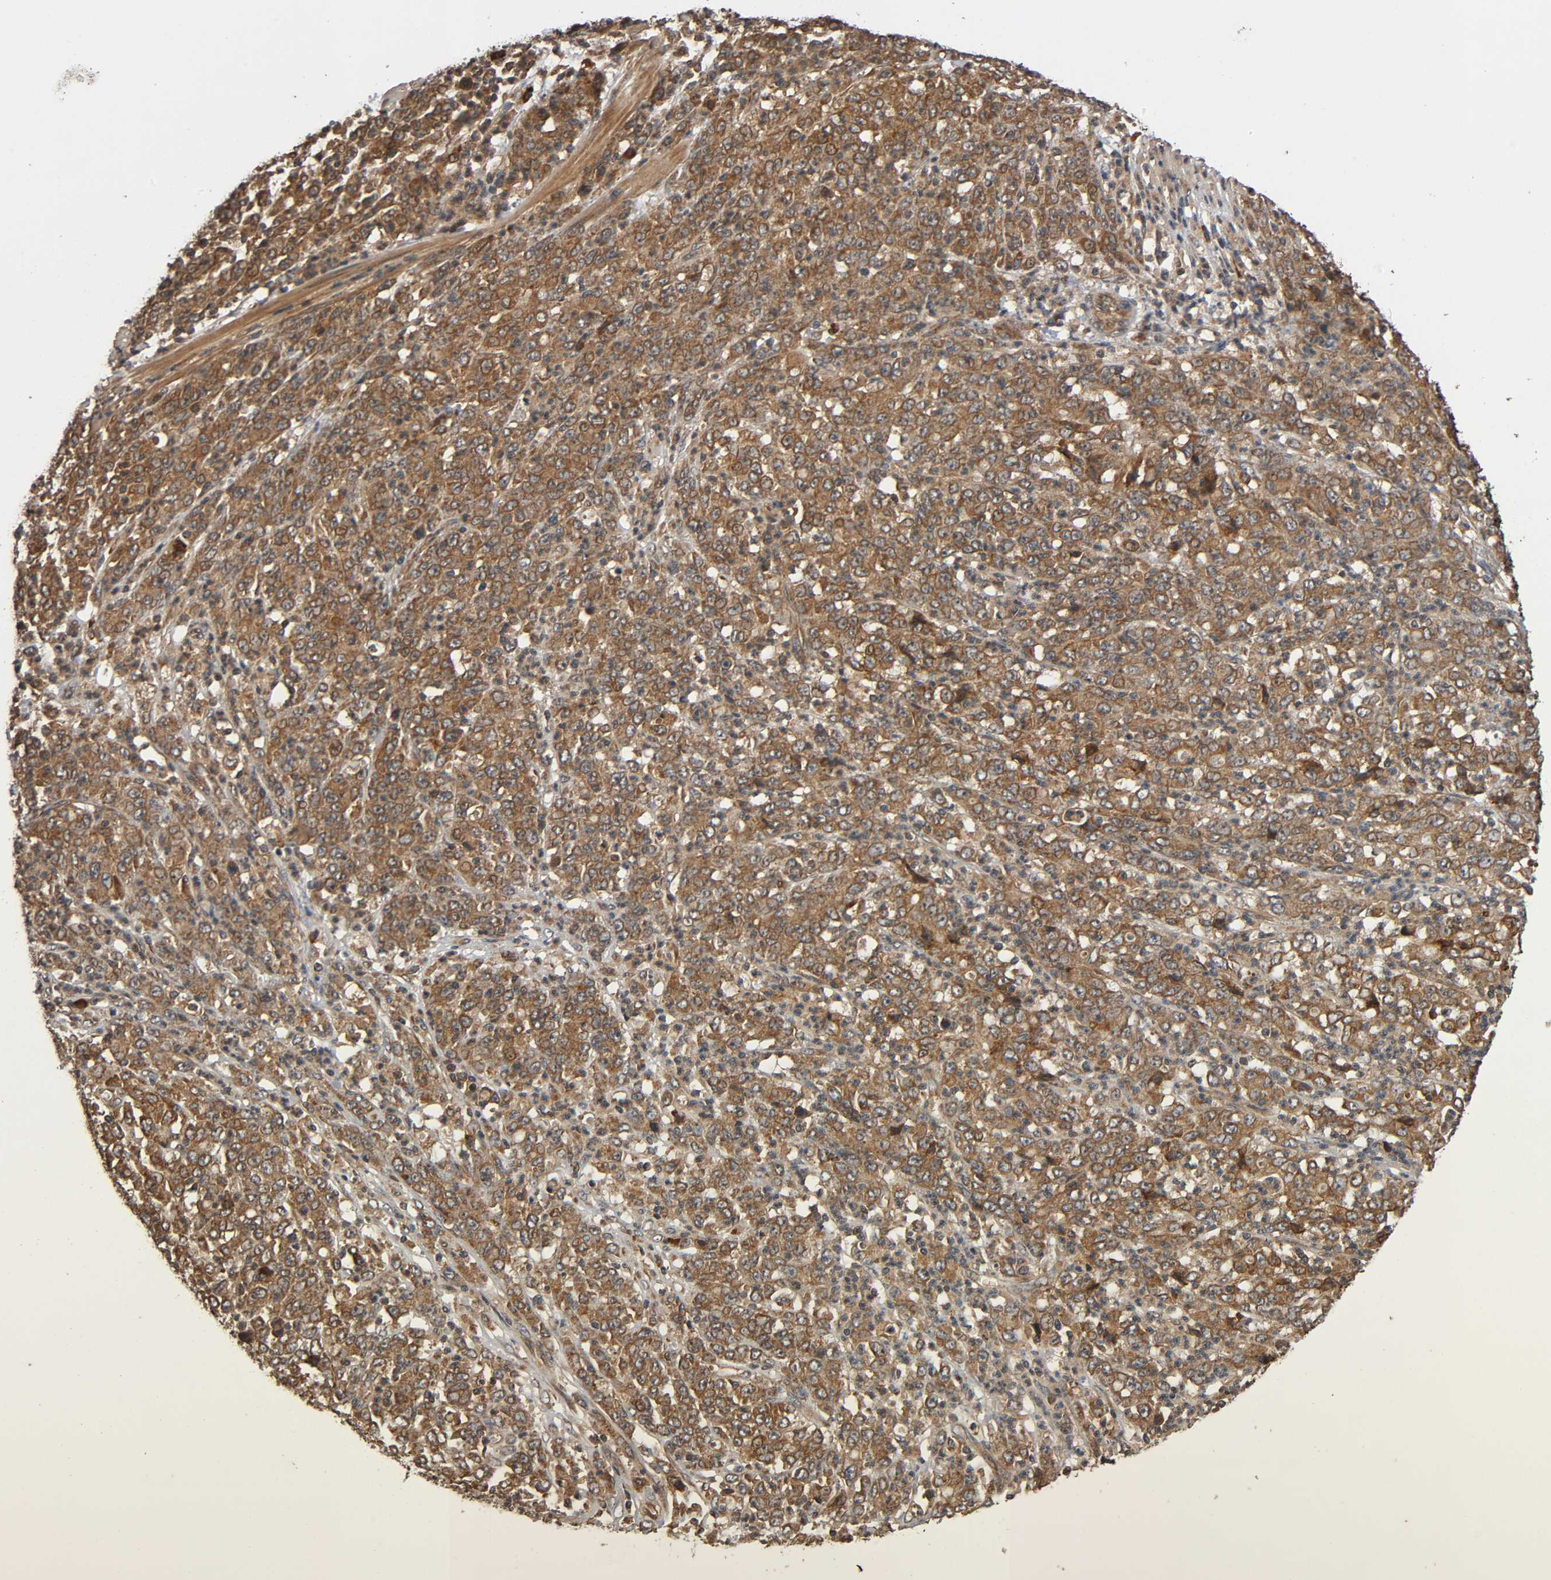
{"staining": {"intensity": "moderate", "quantity": ">75%", "location": "cytoplasmic/membranous"}, "tissue": "stomach cancer", "cell_type": "Tumor cells", "image_type": "cancer", "snomed": [{"axis": "morphology", "description": "Adenocarcinoma, NOS"}, {"axis": "topography", "description": "Stomach, lower"}], "caption": "This image exhibits immunohistochemistry (IHC) staining of human stomach adenocarcinoma, with medium moderate cytoplasmic/membranous staining in approximately >75% of tumor cells.", "gene": "MAP3K8", "patient": {"sex": "female", "age": 71}}